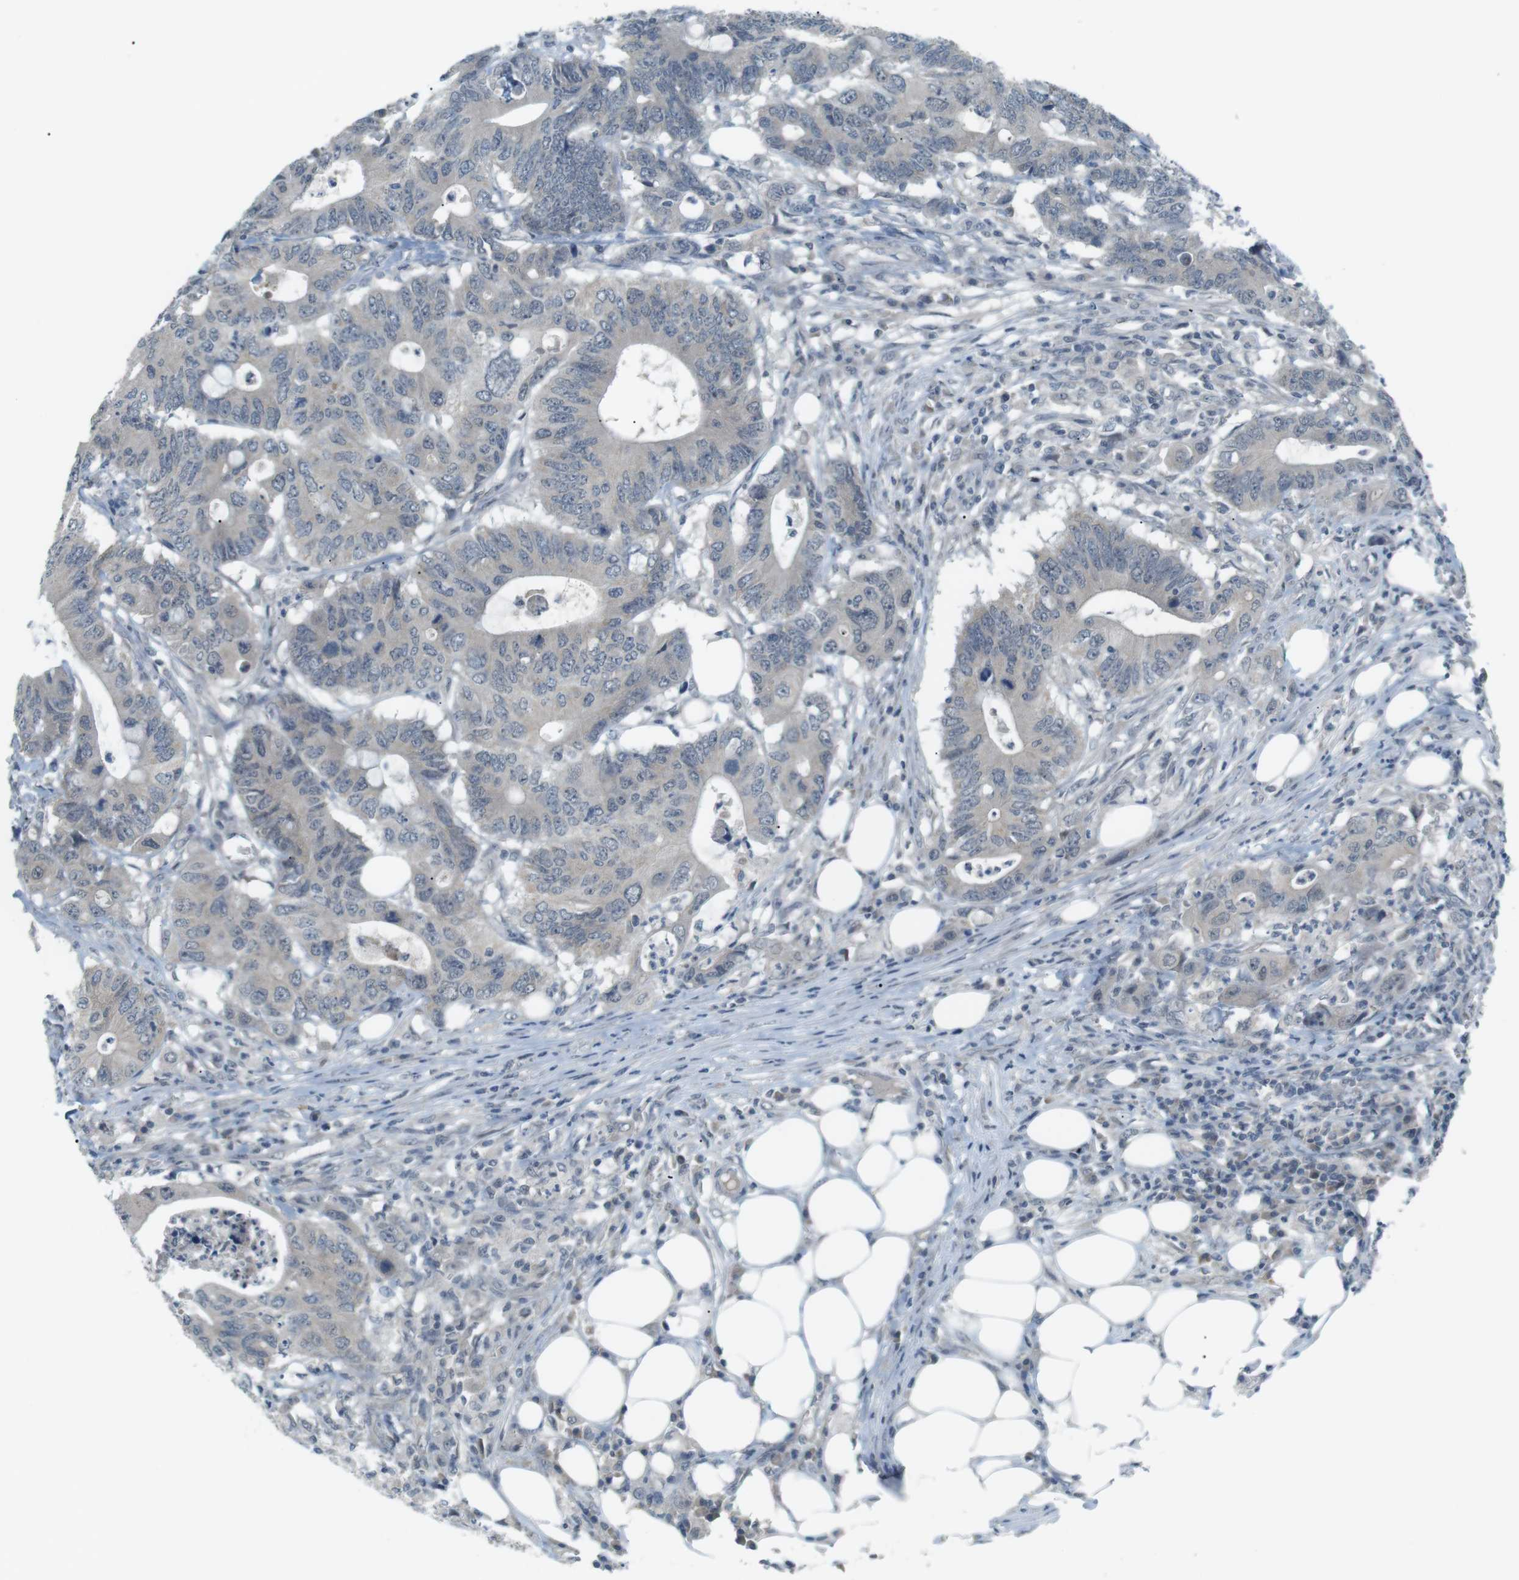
{"staining": {"intensity": "negative", "quantity": "none", "location": "none"}, "tissue": "colorectal cancer", "cell_type": "Tumor cells", "image_type": "cancer", "snomed": [{"axis": "morphology", "description": "Adenocarcinoma, NOS"}, {"axis": "topography", "description": "Colon"}], "caption": "Immunohistochemistry (IHC) image of human adenocarcinoma (colorectal) stained for a protein (brown), which displays no staining in tumor cells.", "gene": "RTN3", "patient": {"sex": "male", "age": 71}}